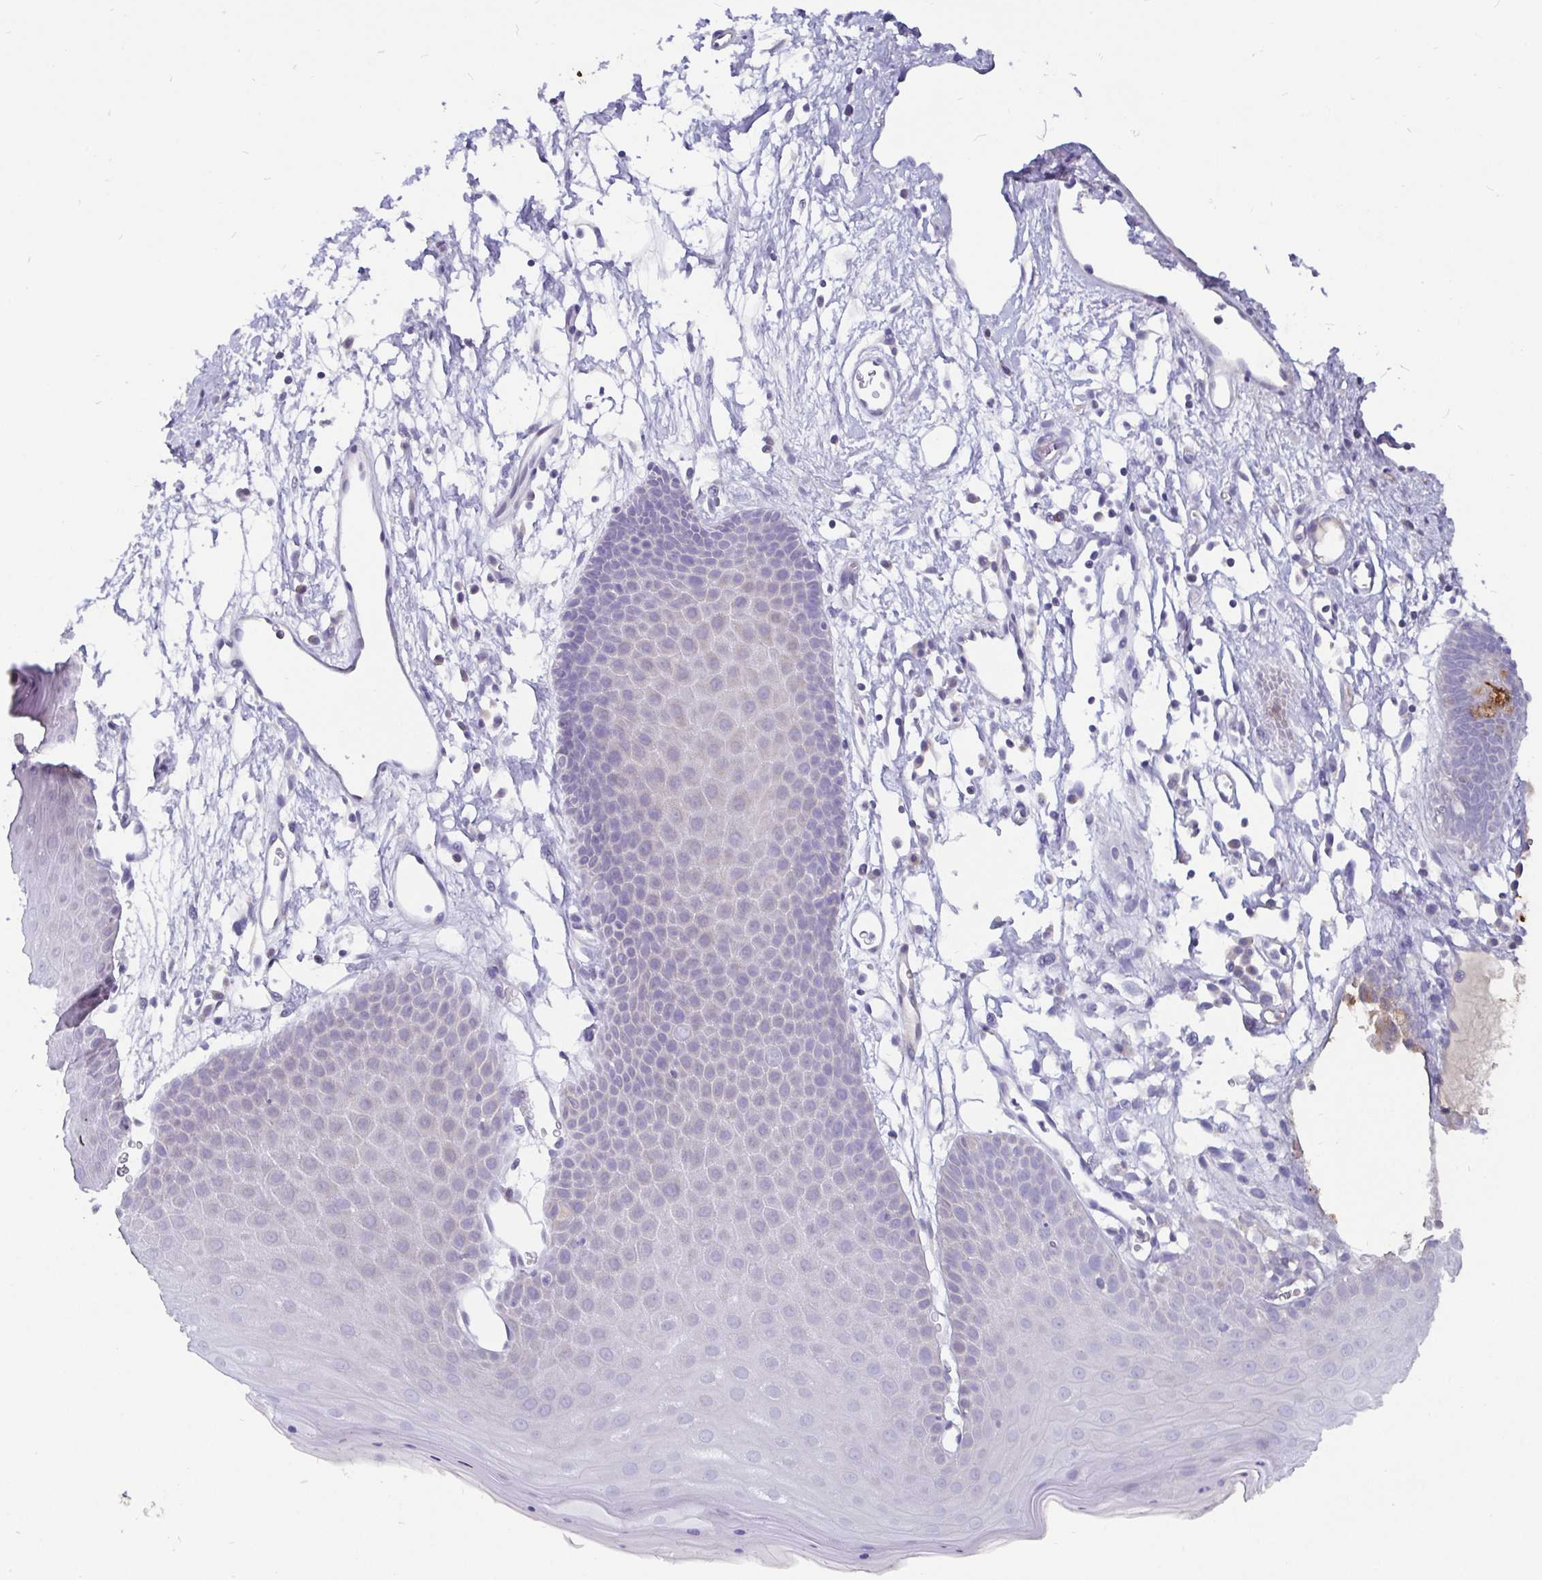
{"staining": {"intensity": "negative", "quantity": "none", "location": "none"}, "tissue": "skin", "cell_type": "Epidermal cells", "image_type": "normal", "snomed": [{"axis": "morphology", "description": "Normal tissue, NOS"}, {"axis": "topography", "description": "Anal"}], "caption": "DAB (3,3'-diaminobenzidine) immunohistochemical staining of normal skin reveals no significant staining in epidermal cells. (IHC, brightfield microscopy, high magnification).", "gene": "ADAMTS6", "patient": {"sex": "male", "age": 53}}